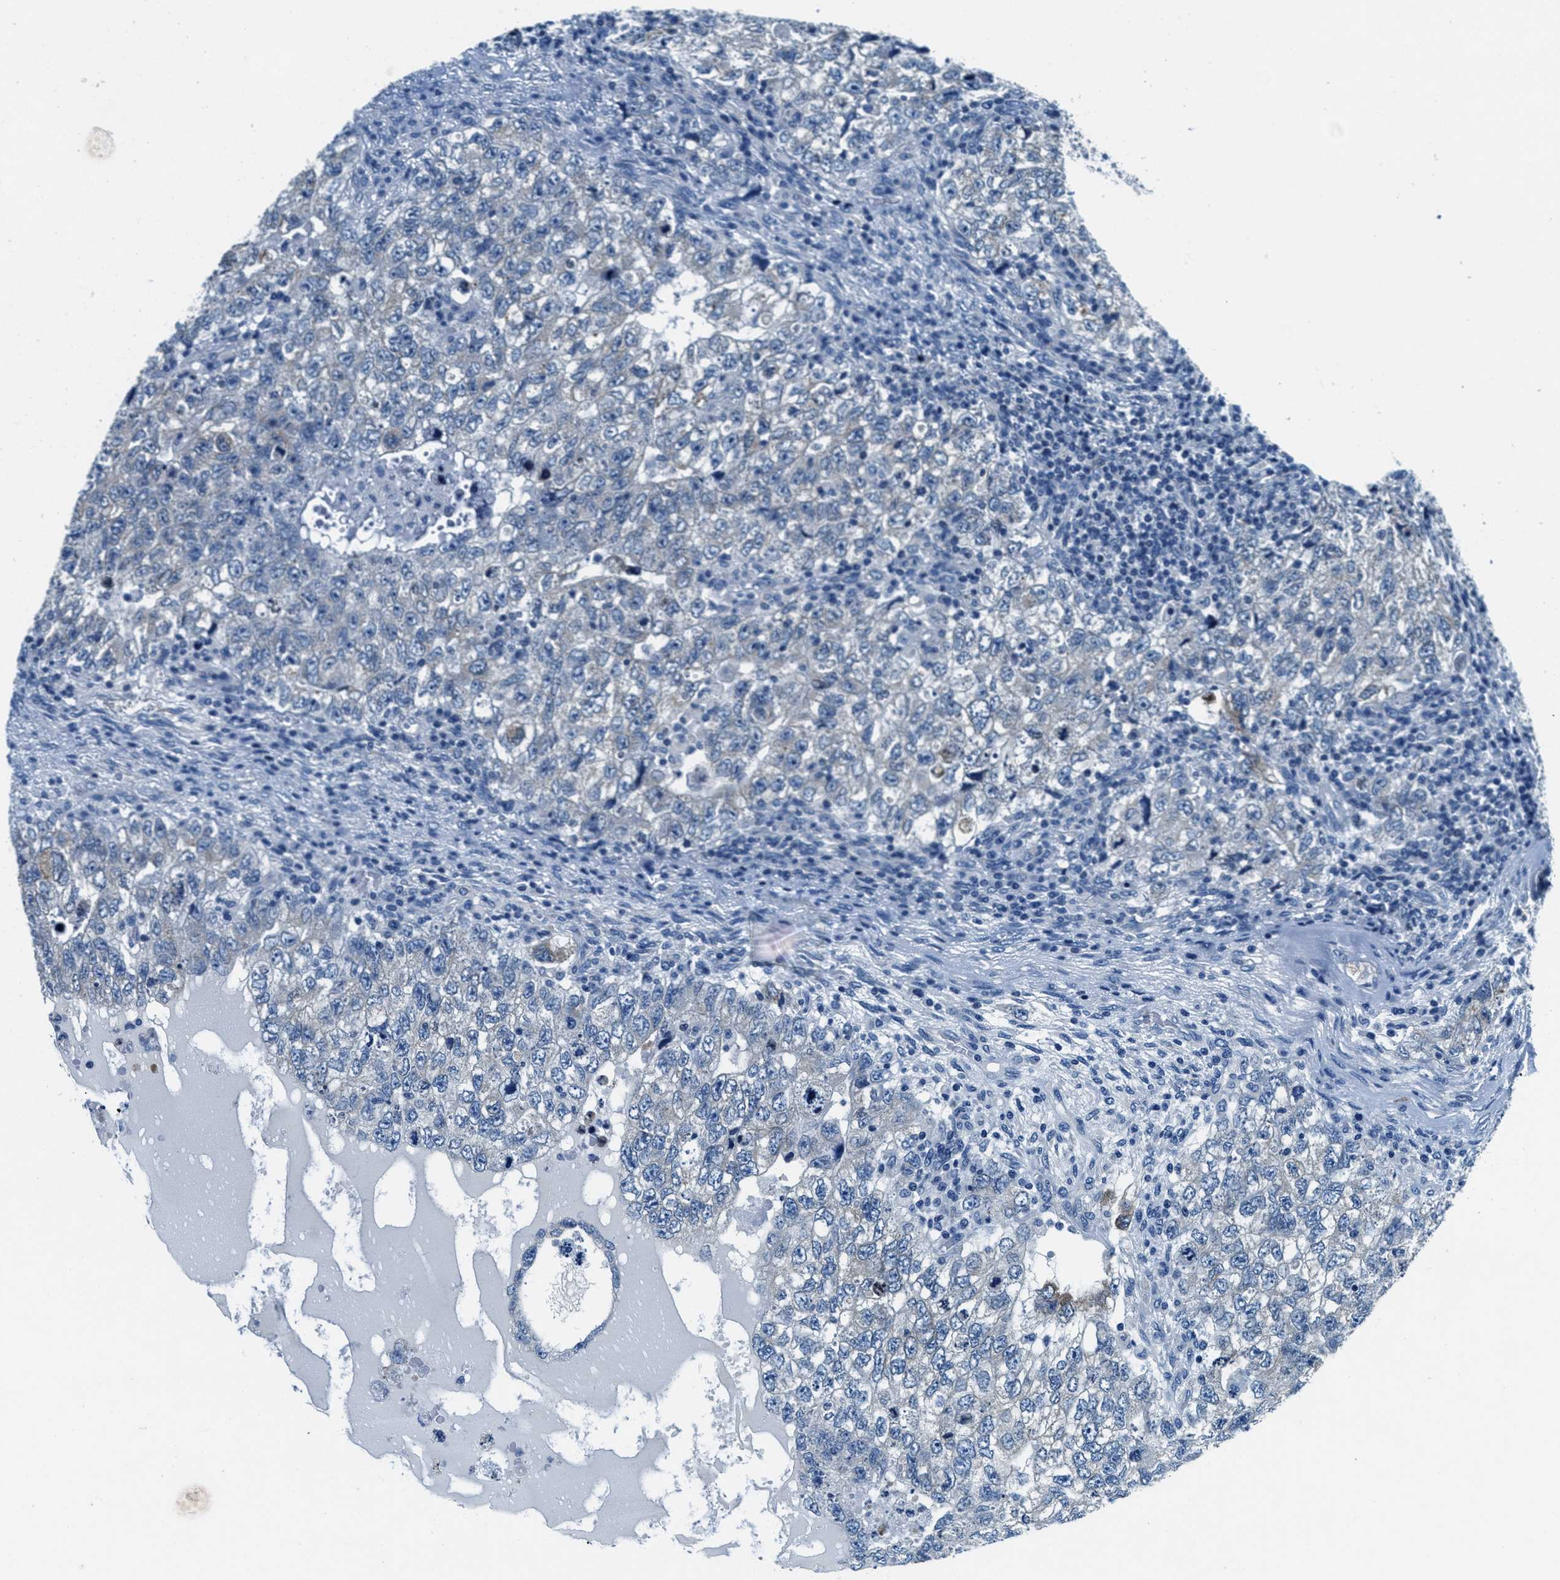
{"staining": {"intensity": "negative", "quantity": "none", "location": "none"}, "tissue": "testis cancer", "cell_type": "Tumor cells", "image_type": "cancer", "snomed": [{"axis": "morphology", "description": "Carcinoma, Embryonal, NOS"}, {"axis": "topography", "description": "Testis"}], "caption": "A high-resolution micrograph shows immunohistochemistry (IHC) staining of embryonal carcinoma (testis), which shows no significant expression in tumor cells. (Stains: DAB IHC with hematoxylin counter stain, Microscopy: brightfield microscopy at high magnification).", "gene": "UBAC2", "patient": {"sex": "male", "age": 36}}